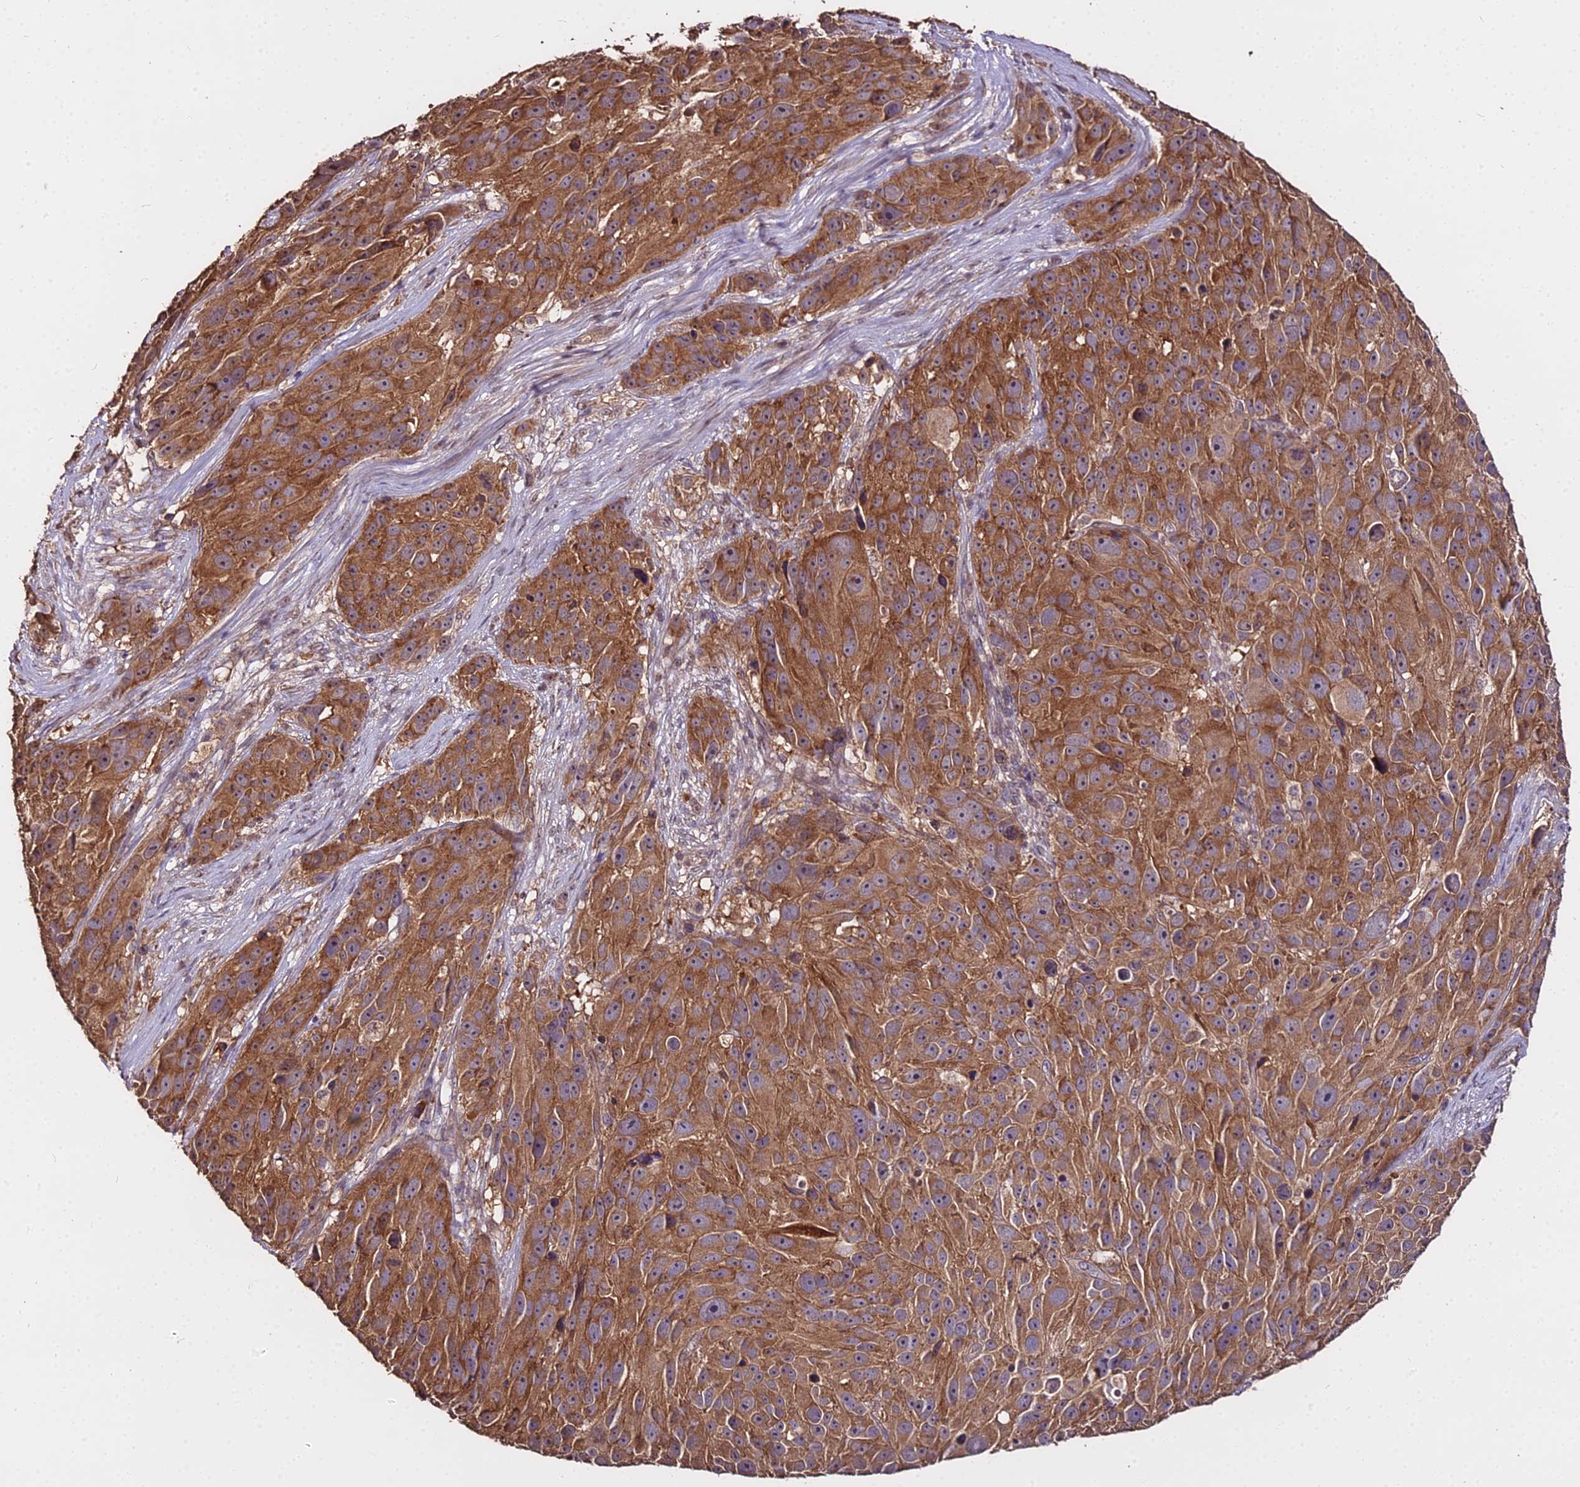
{"staining": {"intensity": "moderate", "quantity": ">75%", "location": "cytoplasmic/membranous"}, "tissue": "melanoma", "cell_type": "Tumor cells", "image_type": "cancer", "snomed": [{"axis": "morphology", "description": "Malignant melanoma, NOS"}, {"axis": "topography", "description": "Skin"}], "caption": "Brown immunohistochemical staining in human melanoma shows moderate cytoplasmic/membranous expression in about >75% of tumor cells.", "gene": "METTL13", "patient": {"sex": "male", "age": 84}}